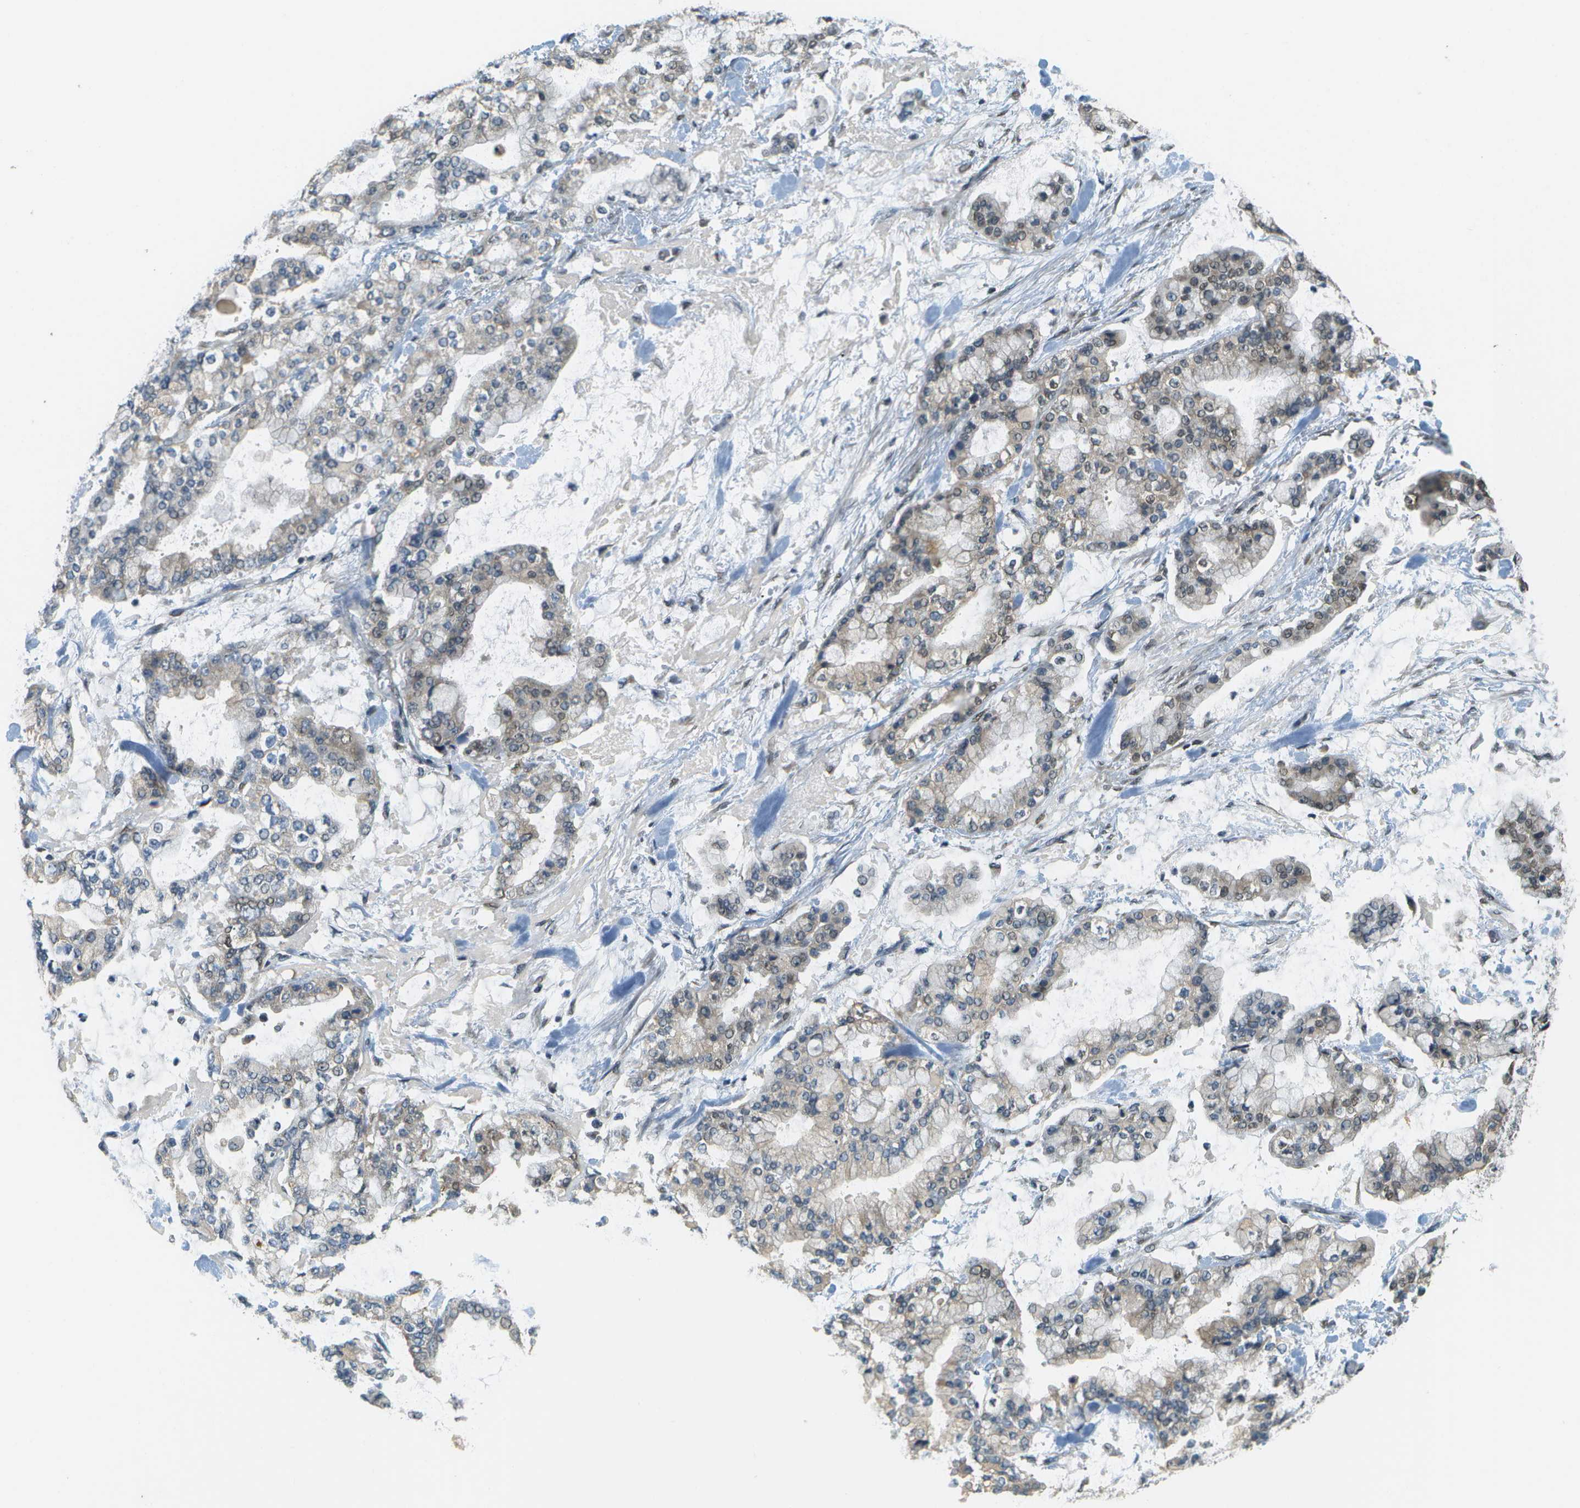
{"staining": {"intensity": "weak", "quantity": "25%-75%", "location": "nuclear"}, "tissue": "stomach cancer", "cell_type": "Tumor cells", "image_type": "cancer", "snomed": [{"axis": "morphology", "description": "Normal tissue, NOS"}, {"axis": "morphology", "description": "Adenocarcinoma, NOS"}, {"axis": "topography", "description": "Stomach, upper"}, {"axis": "topography", "description": "Stomach"}], "caption": "Stomach adenocarcinoma stained with DAB immunohistochemistry demonstrates low levels of weak nuclear expression in about 25%-75% of tumor cells.", "gene": "ABL2", "patient": {"sex": "male", "age": 76}}